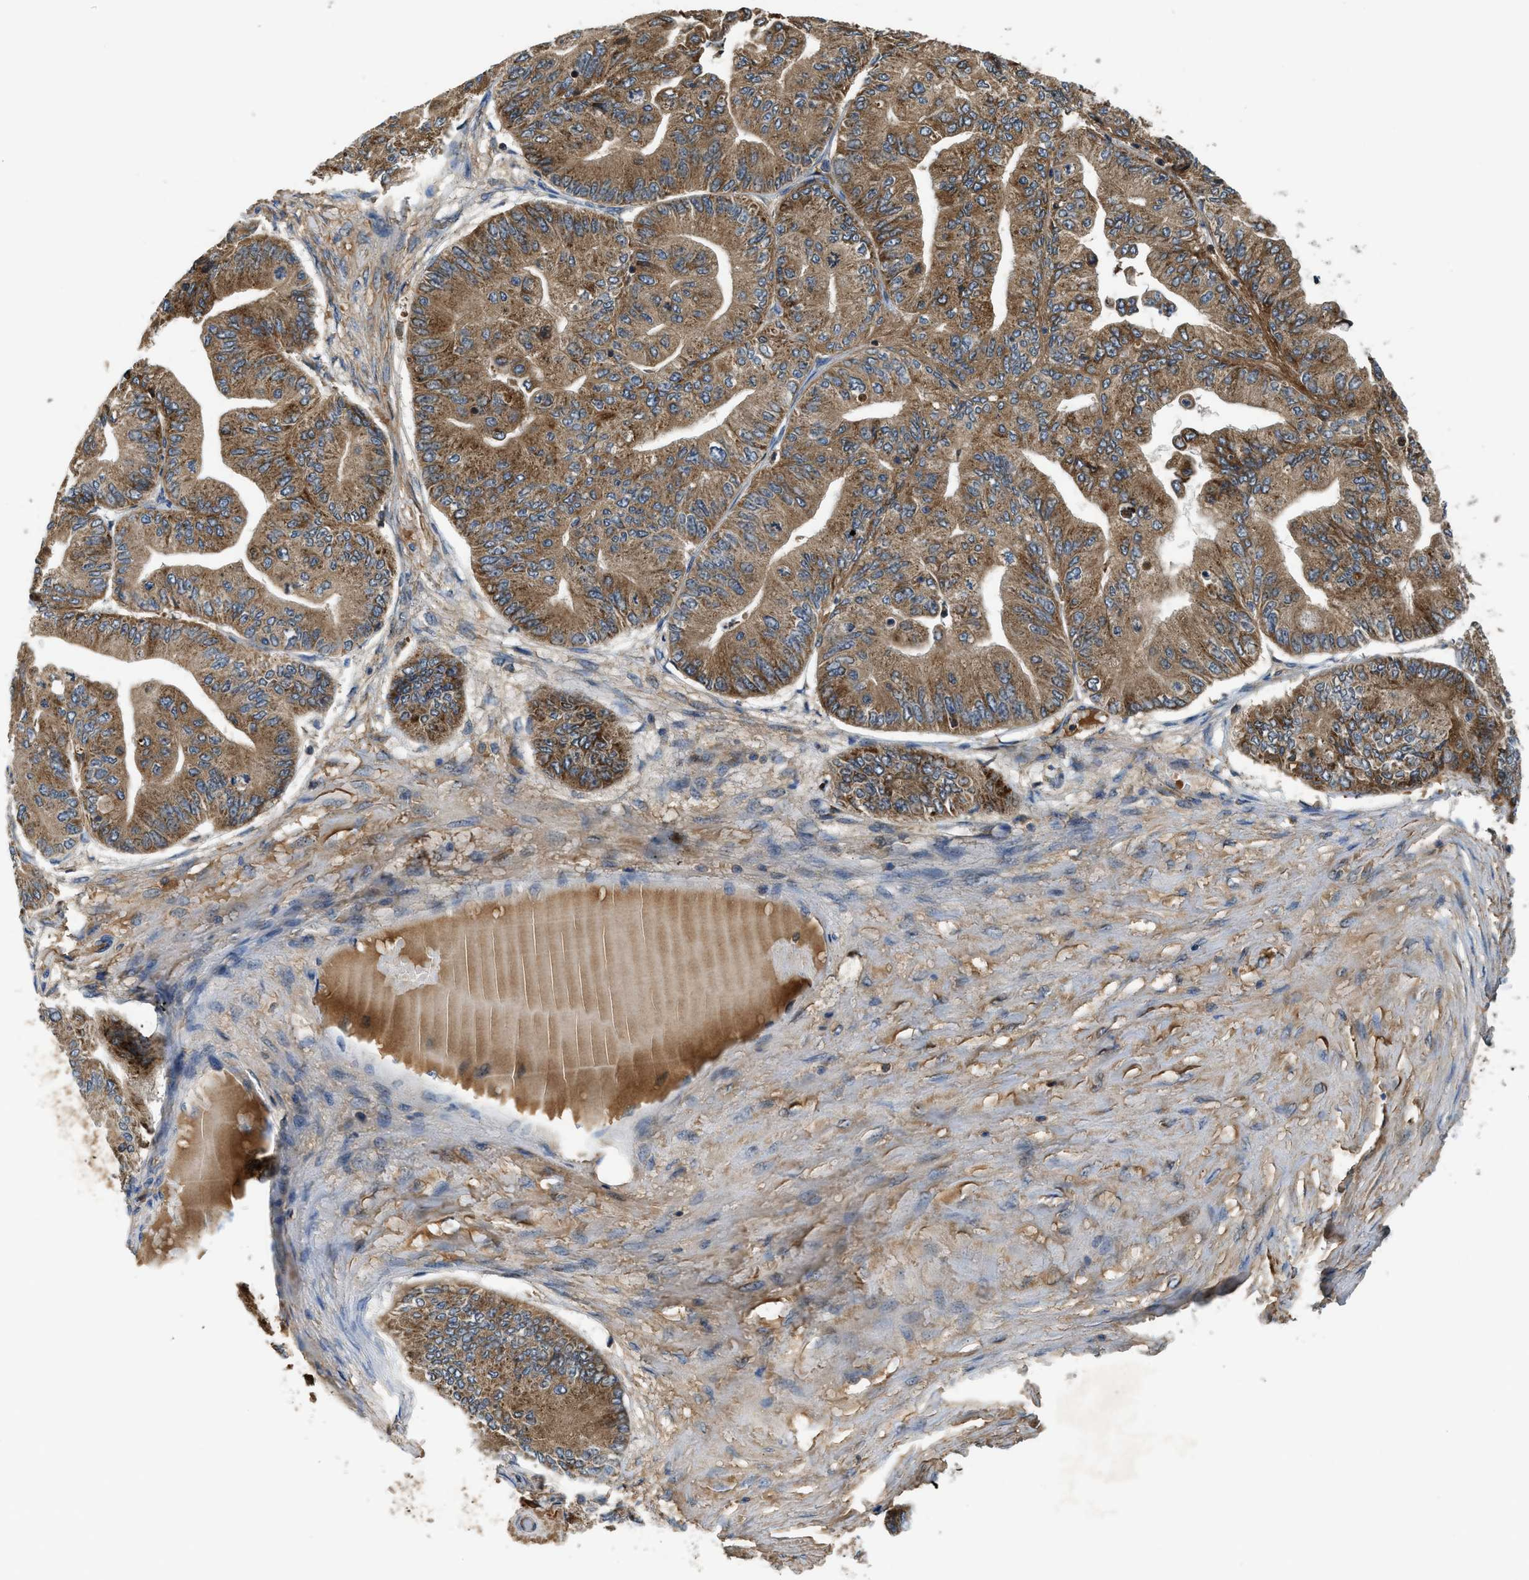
{"staining": {"intensity": "moderate", "quantity": ">75%", "location": "cytoplasmic/membranous"}, "tissue": "ovarian cancer", "cell_type": "Tumor cells", "image_type": "cancer", "snomed": [{"axis": "morphology", "description": "Cystadenocarcinoma, mucinous, NOS"}, {"axis": "topography", "description": "Ovary"}], "caption": "Brown immunohistochemical staining in human ovarian mucinous cystadenocarcinoma shows moderate cytoplasmic/membranous staining in approximately >75% of tumor cells.", "gene": "PAFAH2", "patient": {"sex": "female", "age": 61}}